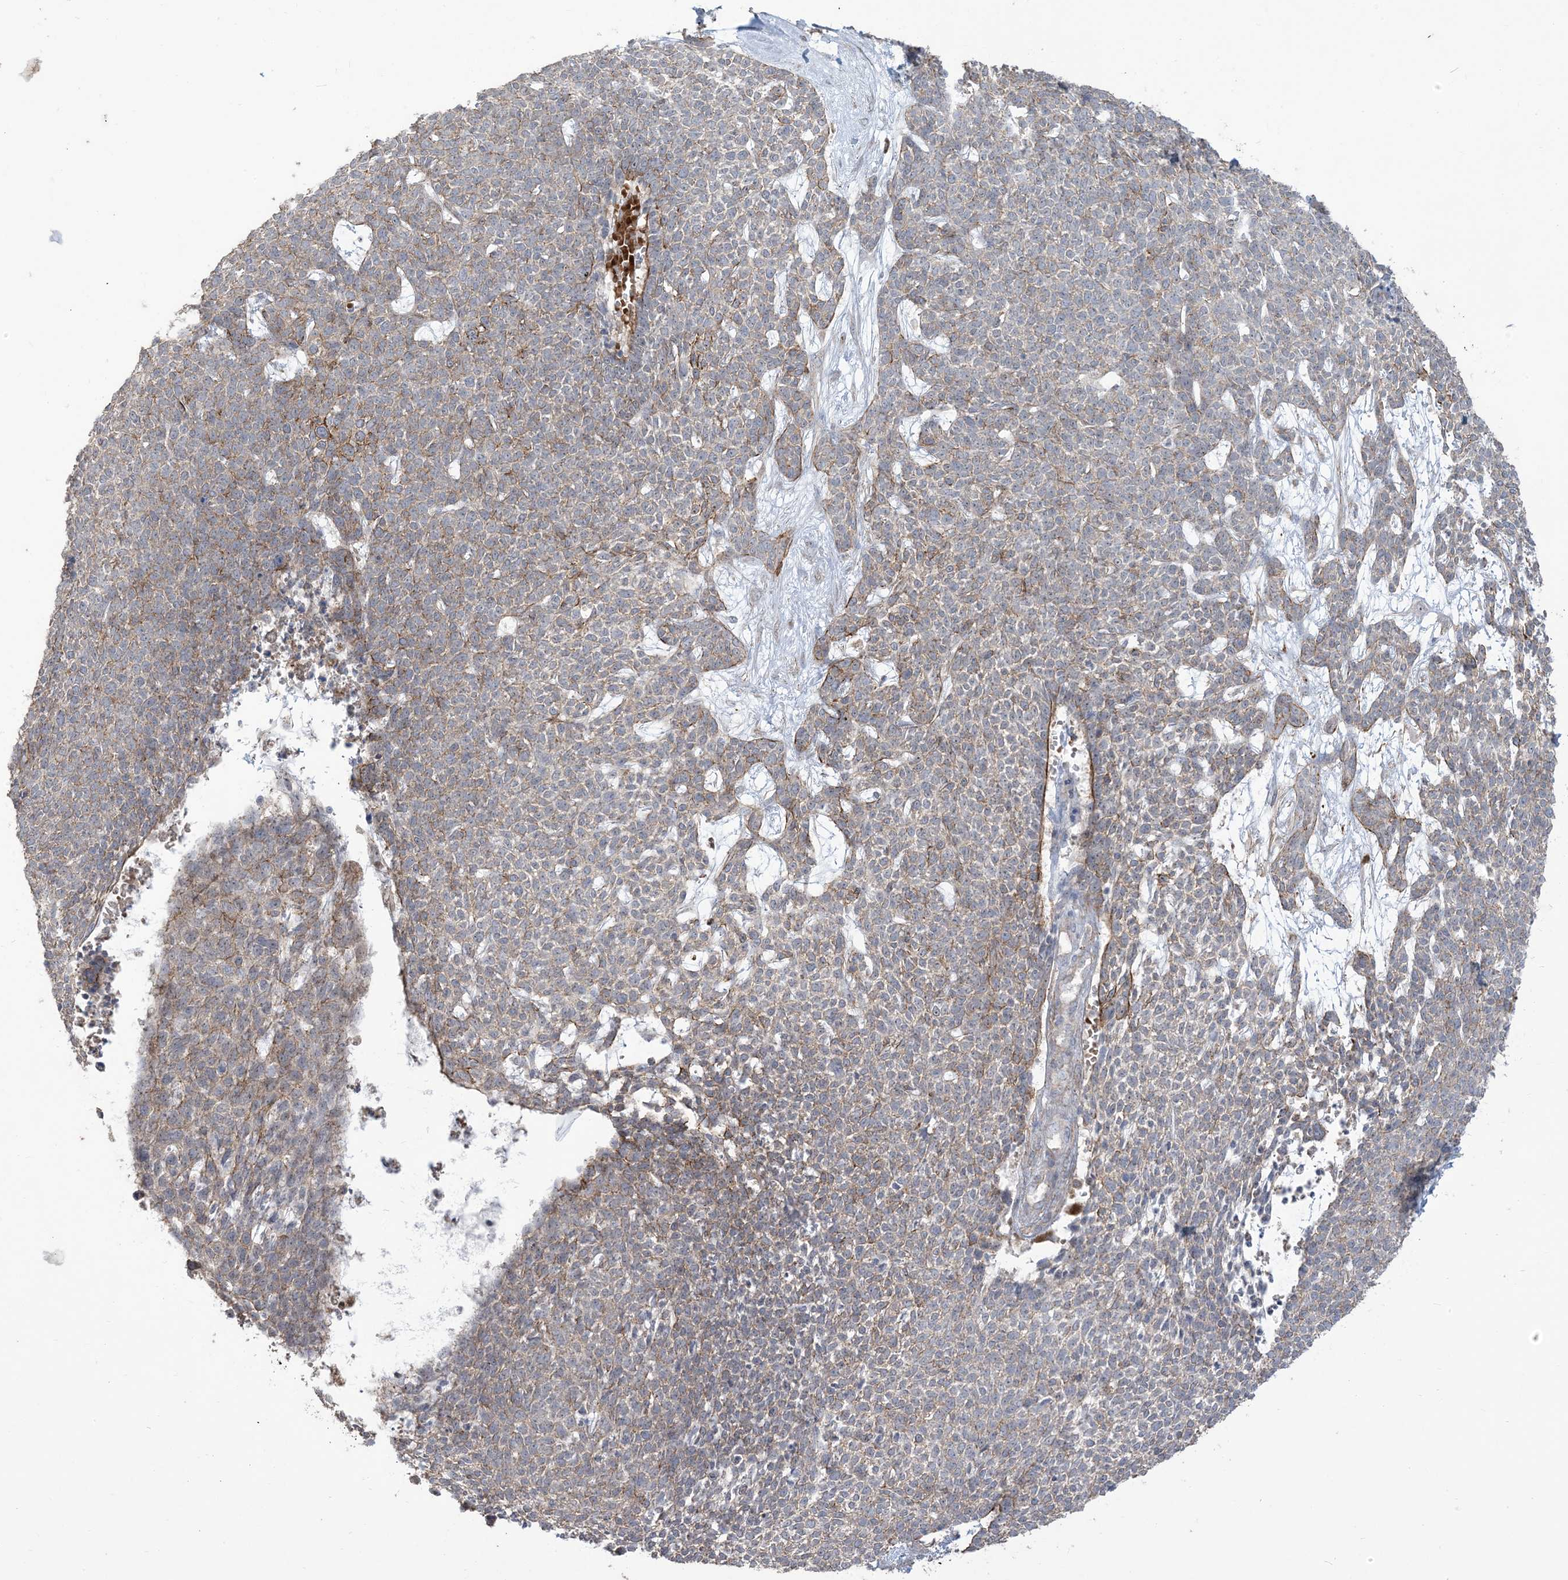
{"staining": {"intensity": "weak", "quantity": "<25%", "location": "cytoplasmic/membranous"}, "tissue": "skin cancer", "cell_type": "Tumor cells", "image_type": "cancer", "snomed": [{"axis": "morphology", "description": "Basal cell carcinoma"}, {"axis": "topography", "description": "Skin"}], "caption": "Immunohistochemical staining of skin cancer exhibits no significant staining in tumor cells. Brightfield microscopy of IHC stained with DAB (3,3'-diaminobenzidine) (brown) and hematoxylin (blue), captured at high magnification.", "gene": "KLHL18", "patient": {"sex": "female", "age": 84}}